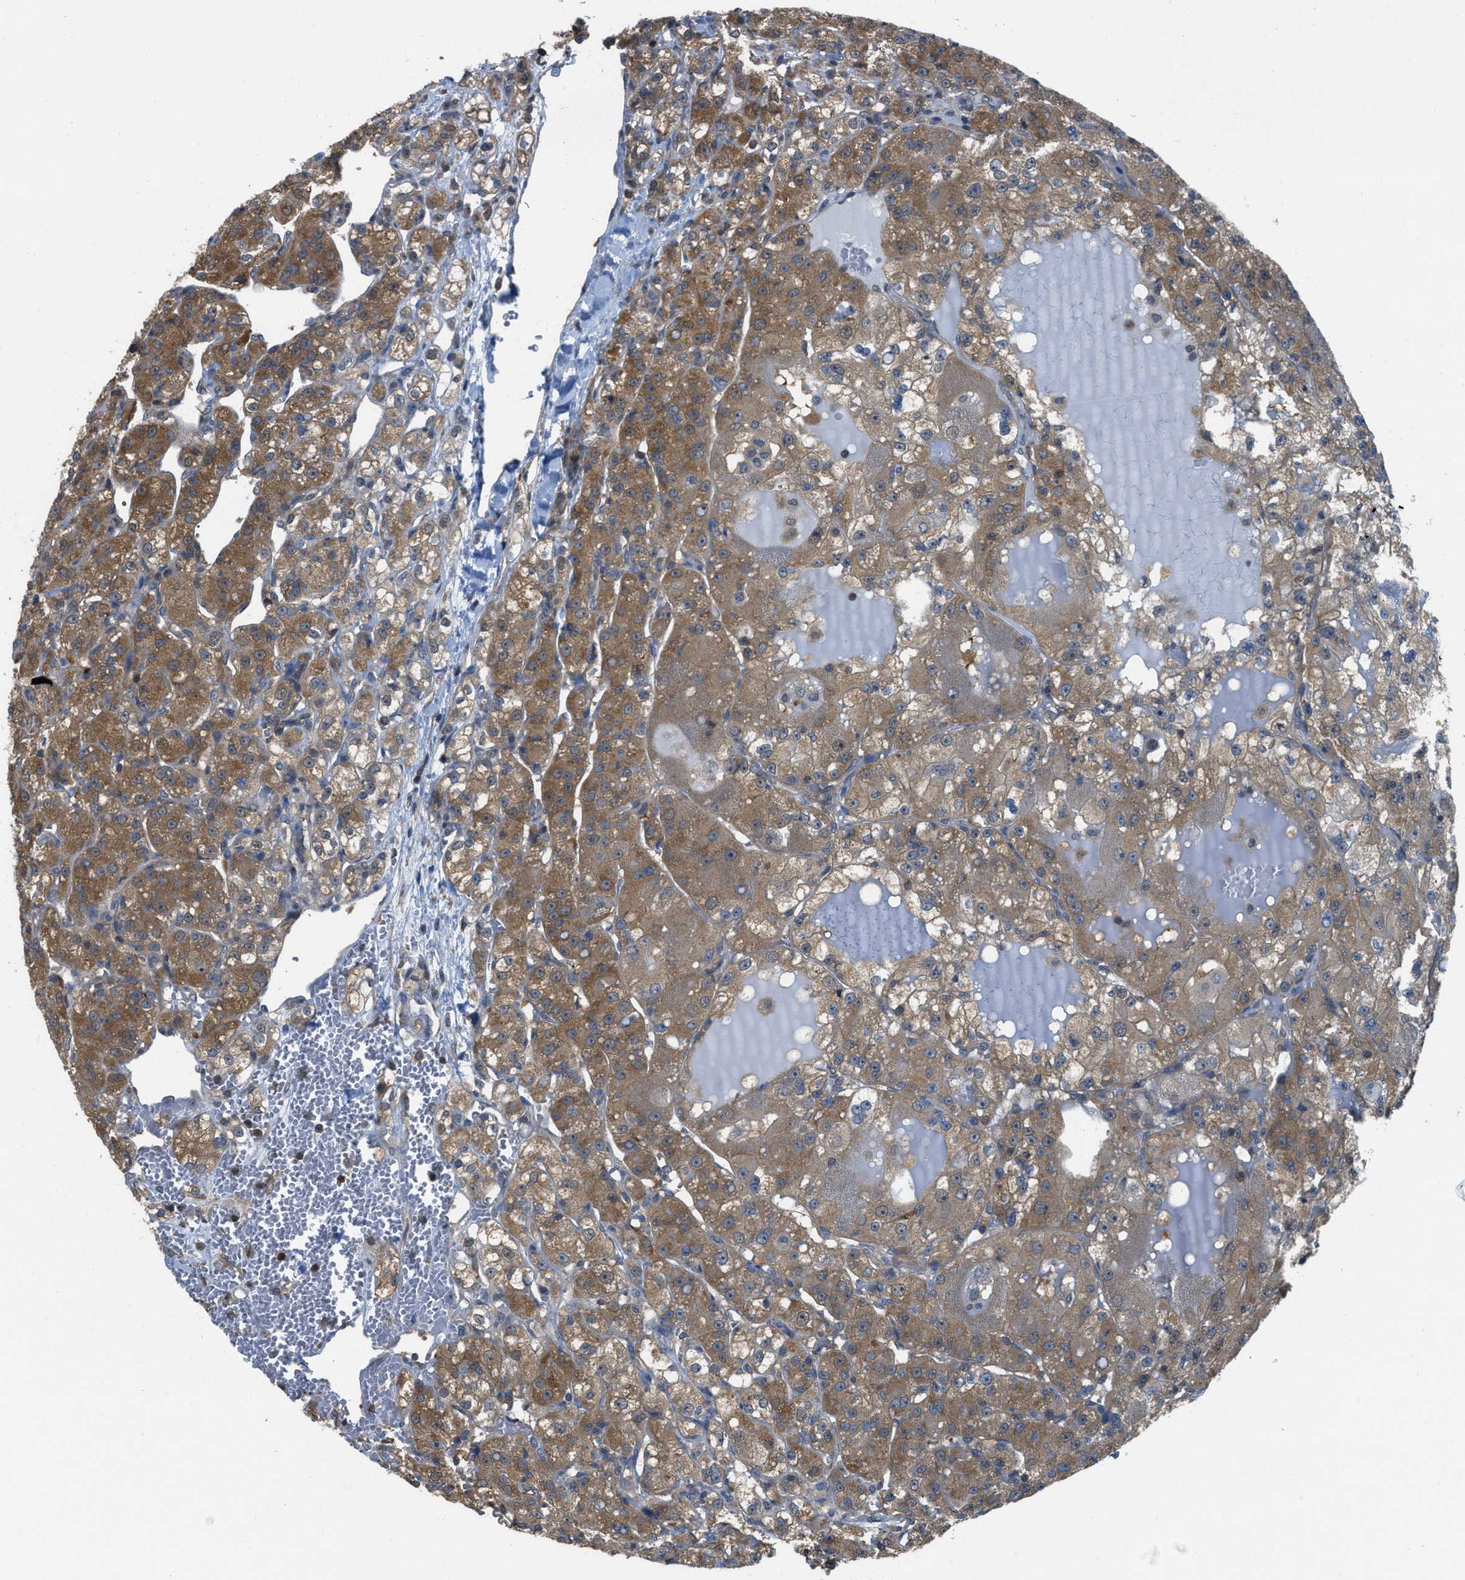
{"staining": {"intensity": "moderate", "quantity": ">75%", "location": "cytoplasmic/membranous"}, "tissue": "renal cancer", "cell_type": "Tumor cells", "image_type": "cancer", "snomed": [{"axis": "morphology", "description": "Normal tissue, NOS"}, {"axis": "morphology", "description": "Adenocarcinoma, NOS"}, {"axis": "topography", "description": "Kidney"}], "caption": "A high-resolution image shows immunohistochemistry (IHC) staining of renal cancer, which displays moderate cytoplasmic/membranous positivity in about >75% of tumor cells.", "gene": "PIP5K1C", "patient": {"sex": "male", "age": 61}}